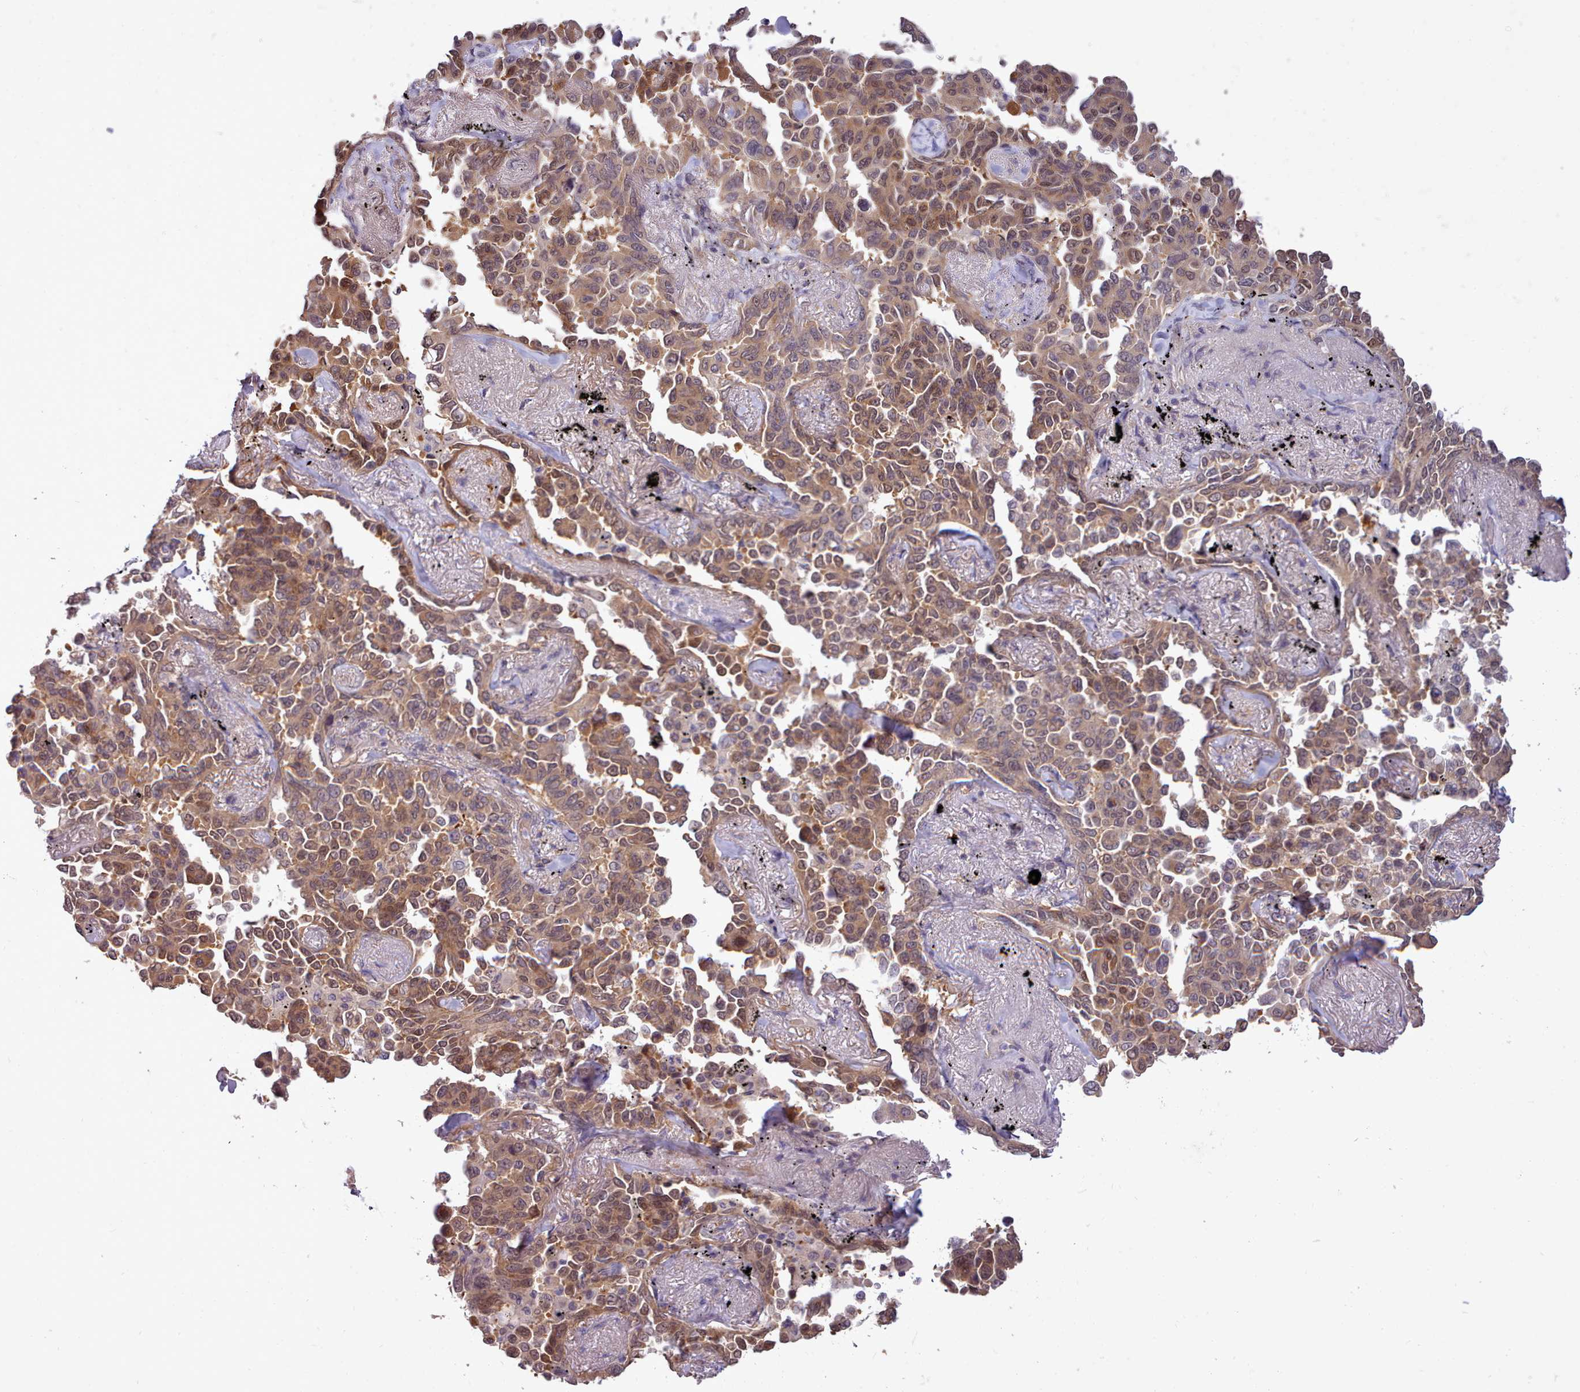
{"staining": {"intensity": "moderate", "quantity": ">75%", "location": "cytoplasmic/membranous,nuclear"}, "tissue": "lung cancer", "cell_type": "Tumor cells", "image_type": "cancer", "snomed": [{"axis": "morphology", "description": "Adenocarcinoma, NOS"}, {"axis": "topography", "description": "Lung"}], "caption": "Lung cancer stained with a brown dye displays moderate cytoplasmic/membranous and nuclear positive staining in about >75% of tumor cells.", "gene": "ARL17A", "patient": {"sex": "female", "age": 67}}